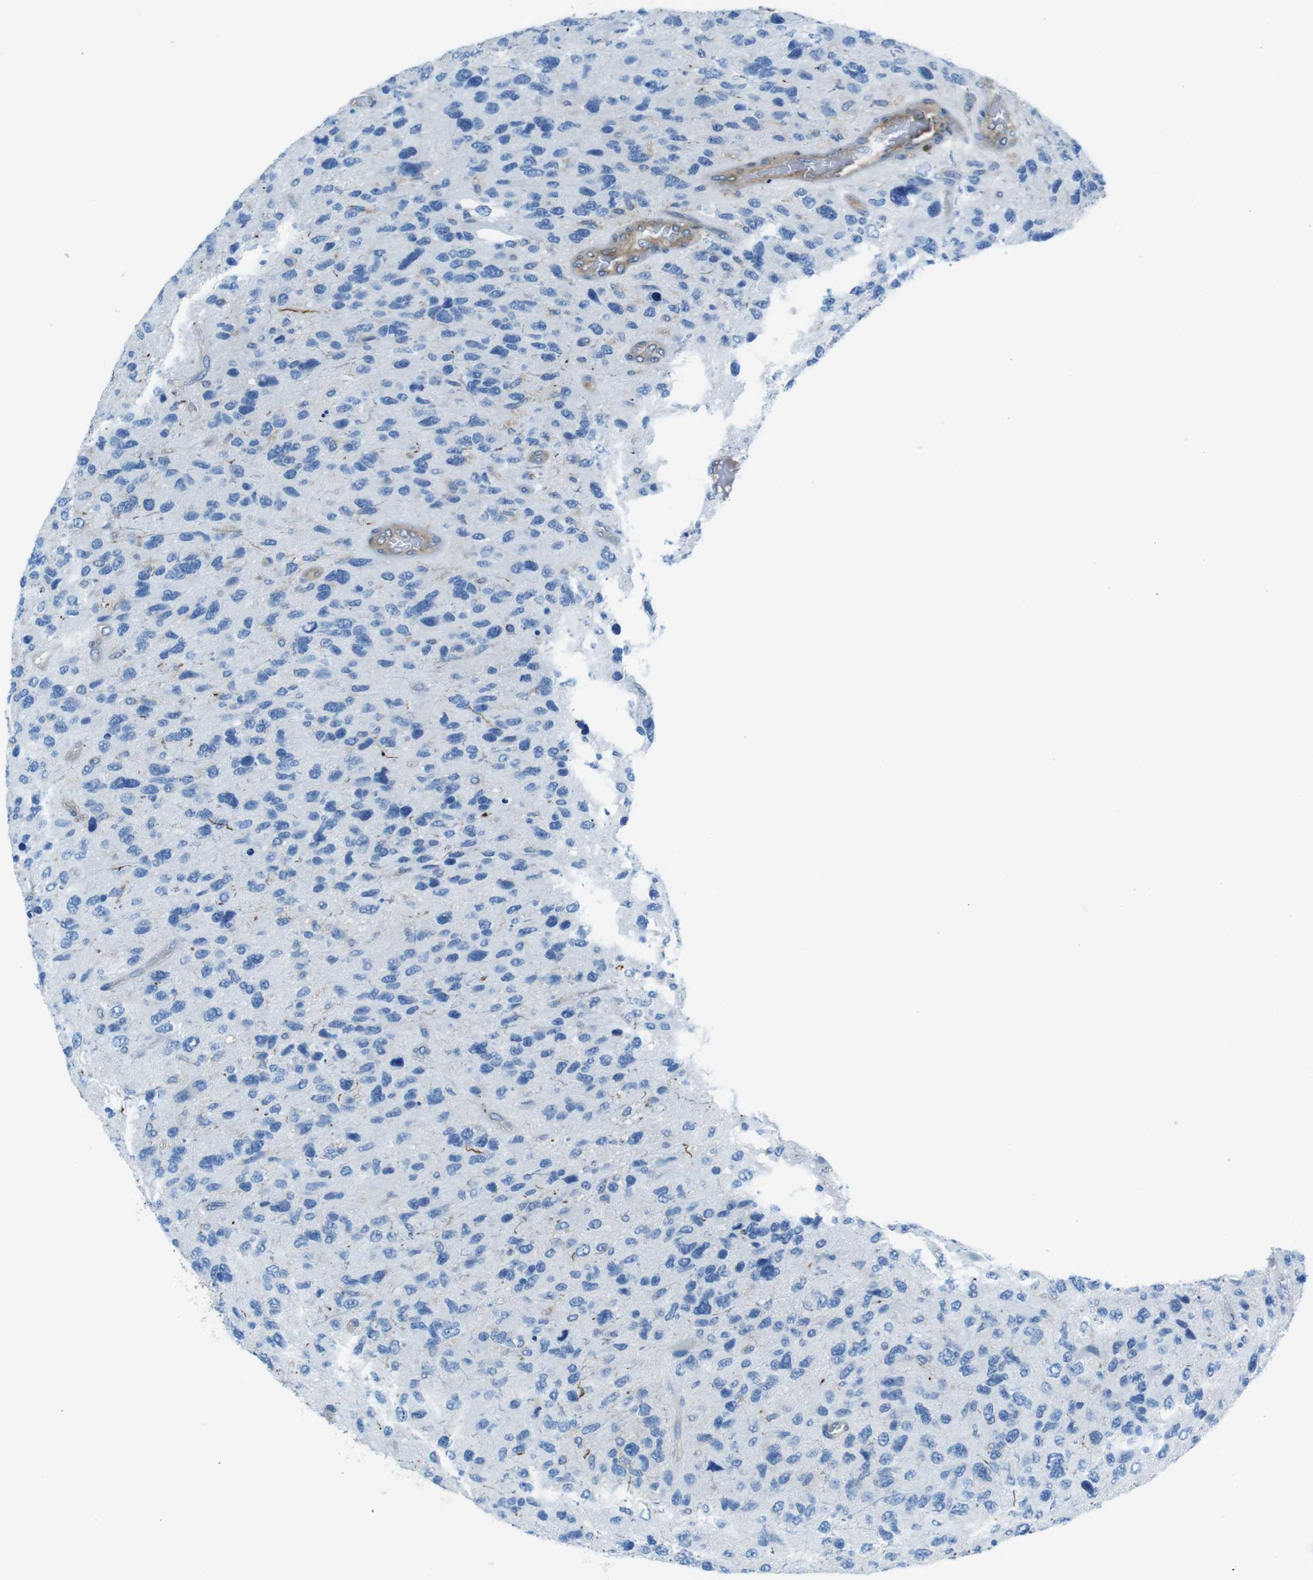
{"staining": {"intensity": "negative", "quantity": "none", "location": "none"}, "tissue": "glioma", "cell_type": "Tumor cells", "image_type": "cancer", "snomed": [{"axis": "morphology", "description": "Glioma, malignant, High grade"}, {"axis": "topography", "description": "Brain"}], "caption": "High magnification brightfield microscopy of glioma stained with DAB (3,3'-diaminobenzidine) (brown) and counterstained with hematoxylin (blue): tumor cells show no significant positivity. (IHC, brightfield microscopy, high magnification).", "gene": "TES", "patient": {"sex": "female", "age": 58}}